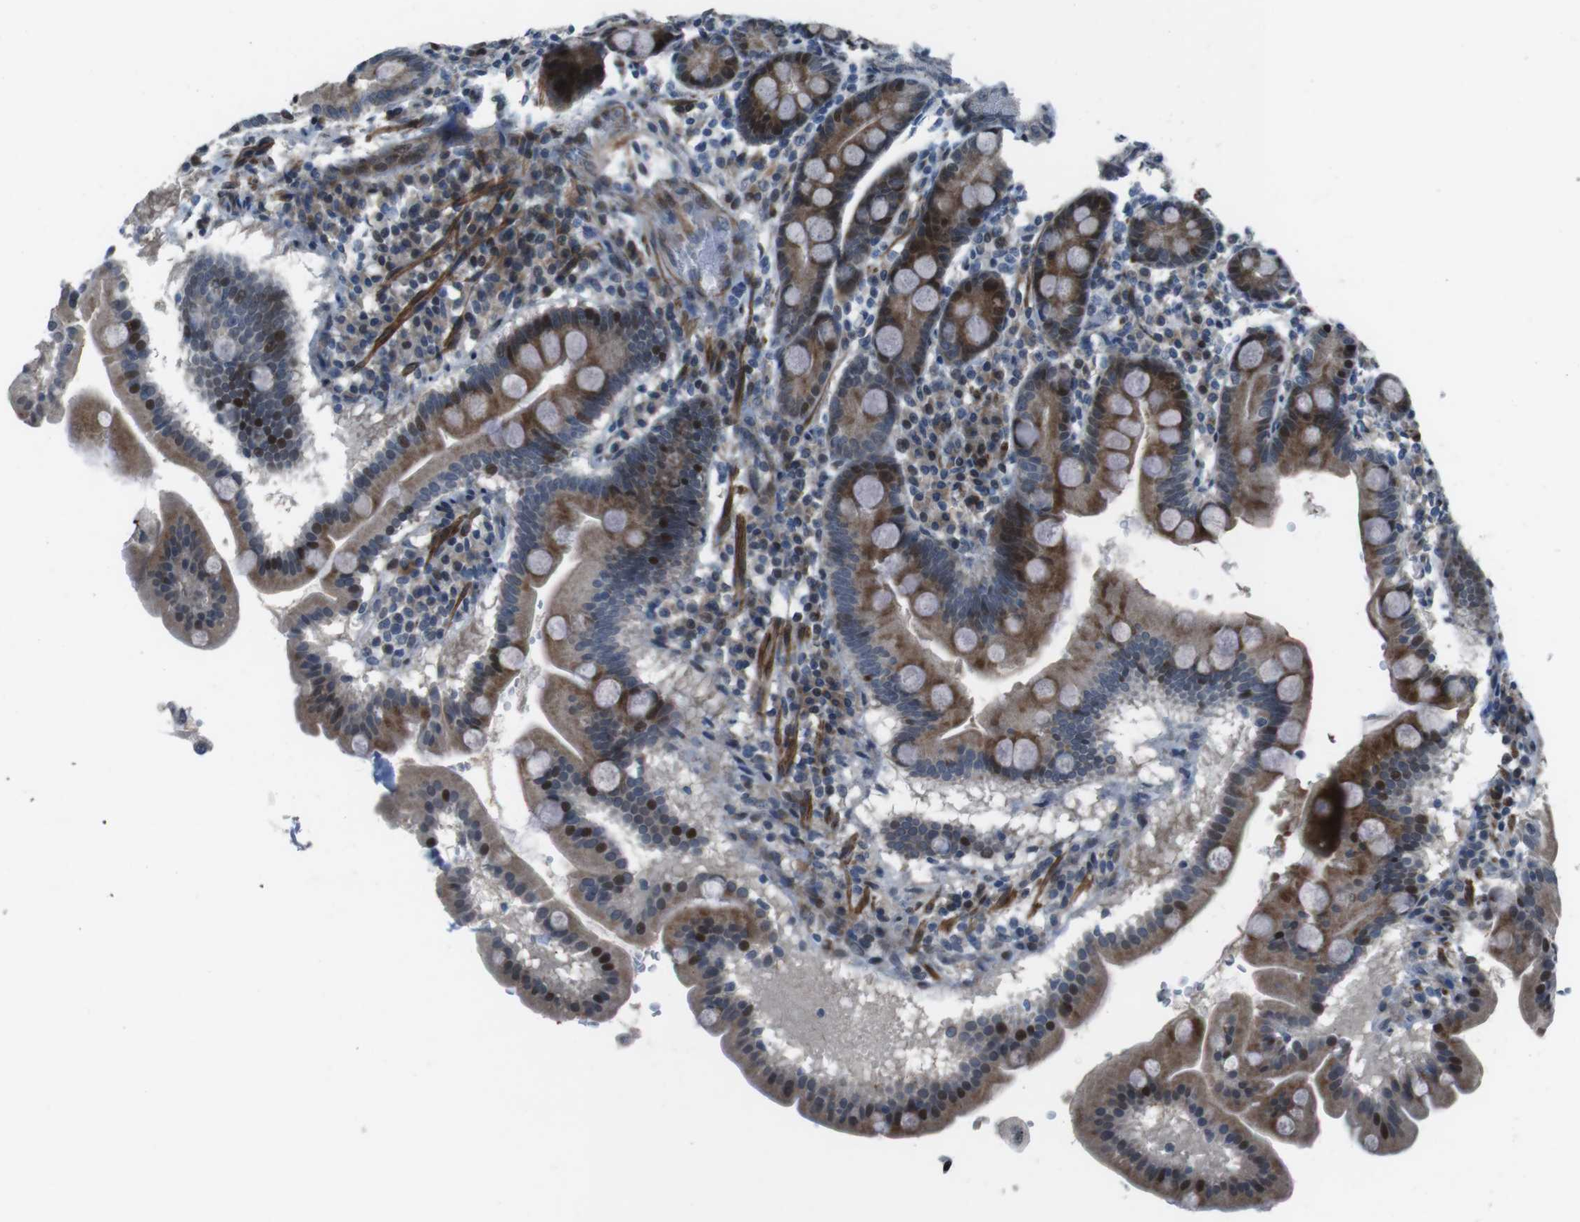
{"staining": {"intensity": "strong", "quantity": "25%-75%", "location": "cytoplasmic/membranous,nuclear"}, "tissue": "duodenum", "cell_type": "Glandular cells", "image_type": "normal", "snomed": [{"axis": "morphology", "description": "Normal tissue, NOS"}, {"axis": "topography", "description": "Duodenum"}], "caption": "Brown immunohistochemical staining in normal human duodenum exhibits strong cytoplasmic/membranous,nuclear staining in about 25%-75% of glandular cells.", "gene": "PBRM1", "patient": {"sex": "male", "age": 50}}